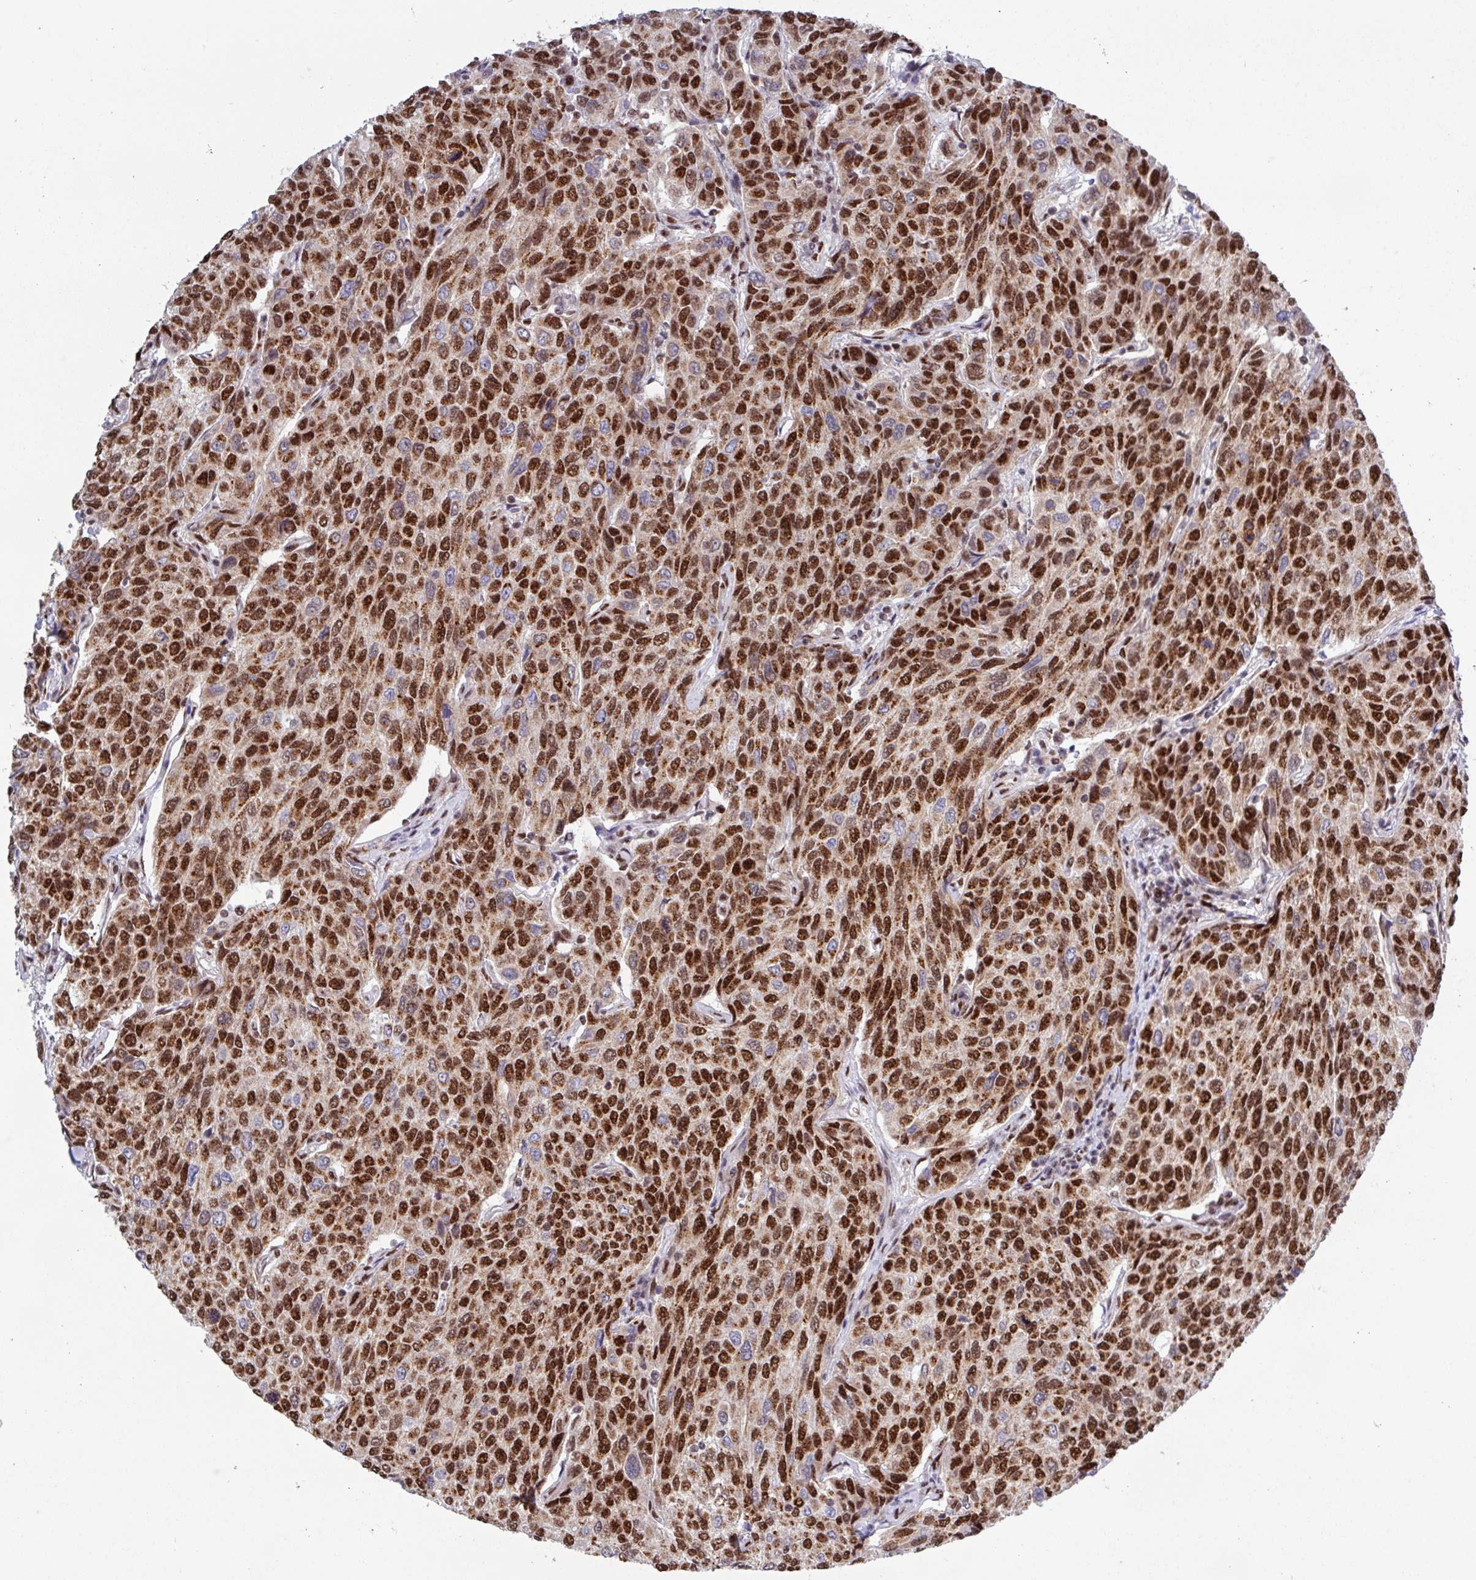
{"staining": {"intensity": "strong", "quantity": ">75%", "location": "nuclear"}, "tissue": "breast cancer", "cell_type": "Tumor cells", "image_type": "cancer", "snomed": [{"axis": "morphology", "description": "Duct carcinoma"}, {"axis": "topography", "description": "Breast"}], "caption": "A micrograph of breast cancer (intraductal carcinoma) stained for a protein exhibits strong nuclear brown staining in tumor cells.", "gene": "PUF60", "patient": {"sex": "female", "age": 55}}